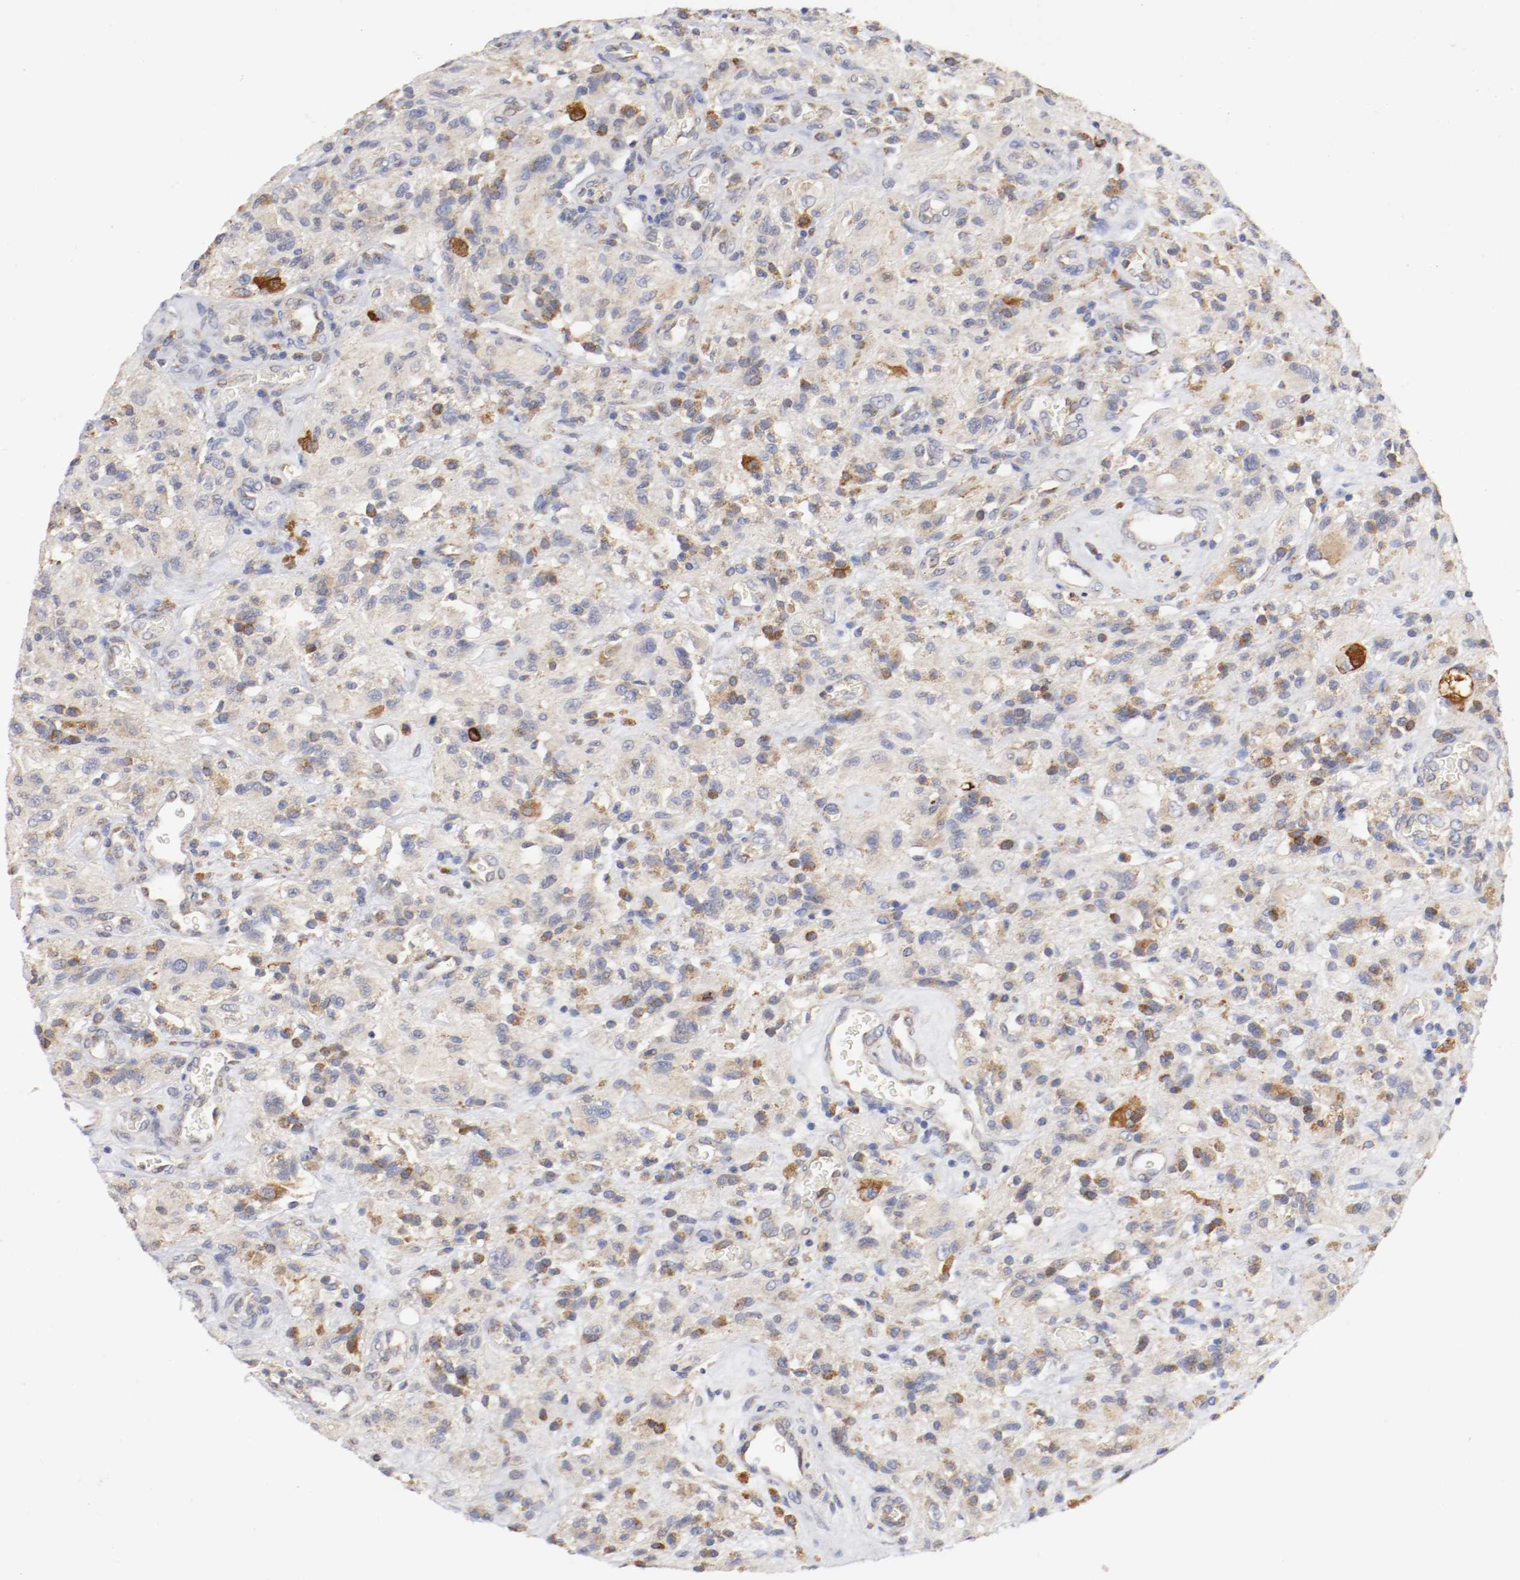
{"staining": {"intensity": "moderate", "quantity": "25%-75%", "location": "cytoplasmic/membranous"}, "tissue": "glioma", "cell_type": "Tumor cells", "image_type": "cancer", "snomed": [{"axis": "morphology", "description": "Normal tissue, NOS"}, {"axis": "morphology", "description": "Glioma, malignant, High grade"}, {"axis": "topography", "description": "Cerebral cortex"}], "caption": "This is a photomicrograph of immunohistochemistry (IHC) staining of high-grade glioma (malignant), which shows moderate expression in the cytoplasmic/membranous of tumor cells.", "gene": "TRAF2", "patient": {"sex": "male", "age": 56}}